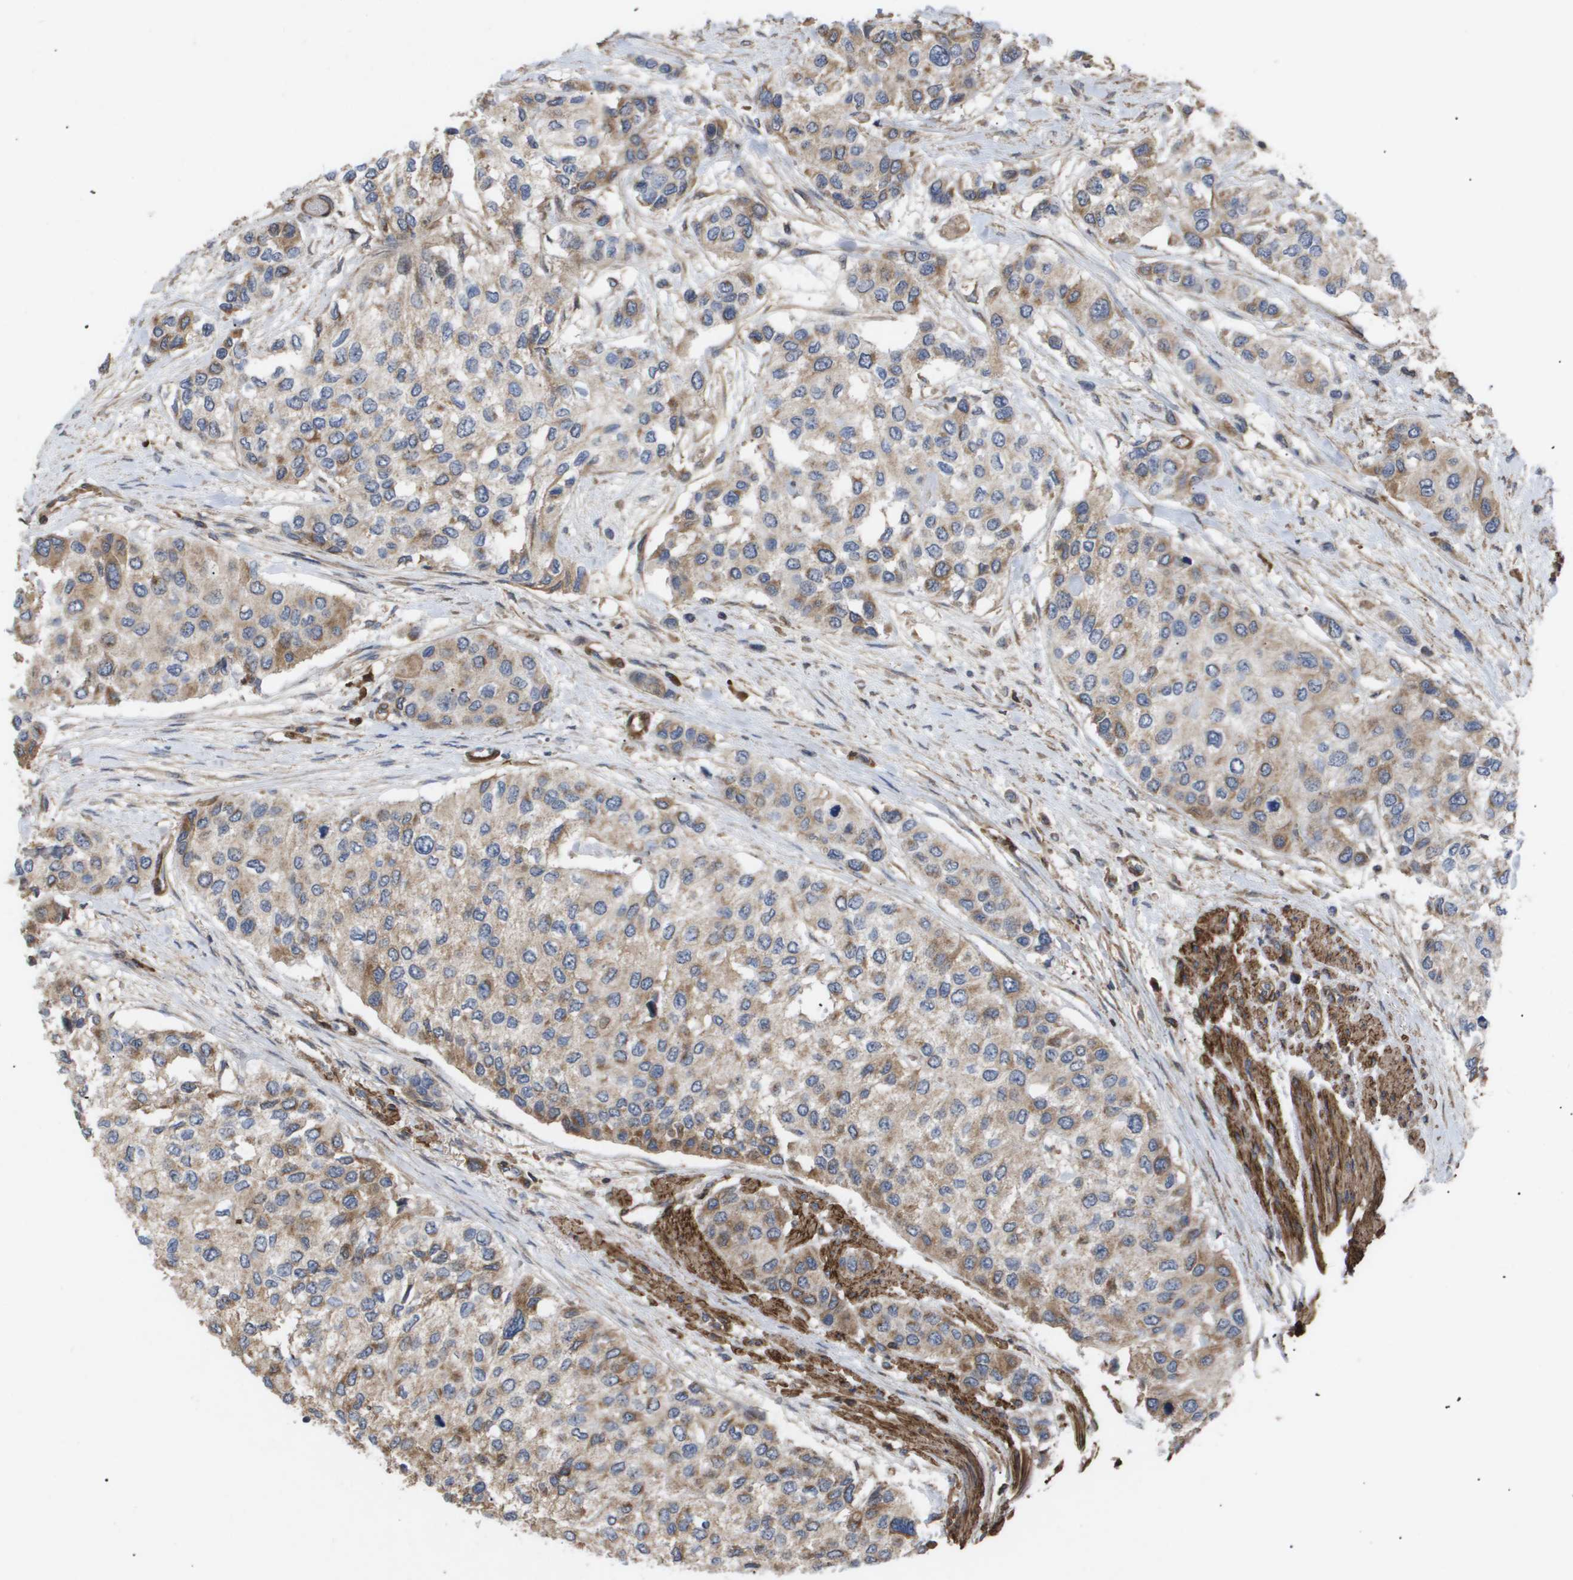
{"staining": {"intensity": "moderate", "quantity": ">75%", "location": "cytoplasmic/membranous"}, "tissue": "urothelial cancer", "cell_type": "Tumor cells", "image_type": "cancer", "snomed": [{"axis": "morphology", "description": "Urothelial carcinoma, High grade"}, {"axis": "topography", "description": "Urinary bladder"}], "caption": "Immunohistochemistry (IHC) staining of high-grade urothelial carcinoma, which exhibits medium levels of moderate cytoplasmic/membranous staining in about >75% of tumor cells indicating moderate cytoplasmic/membranous protein positivity. The staining was performed using DAB (3,3'-diaminobenzidine) (brown) for protein detection and nuclei were counterstained in hematoxylin (blue).", "gene": "TNS1", "patient": {"sex": "female", "age": 56}}